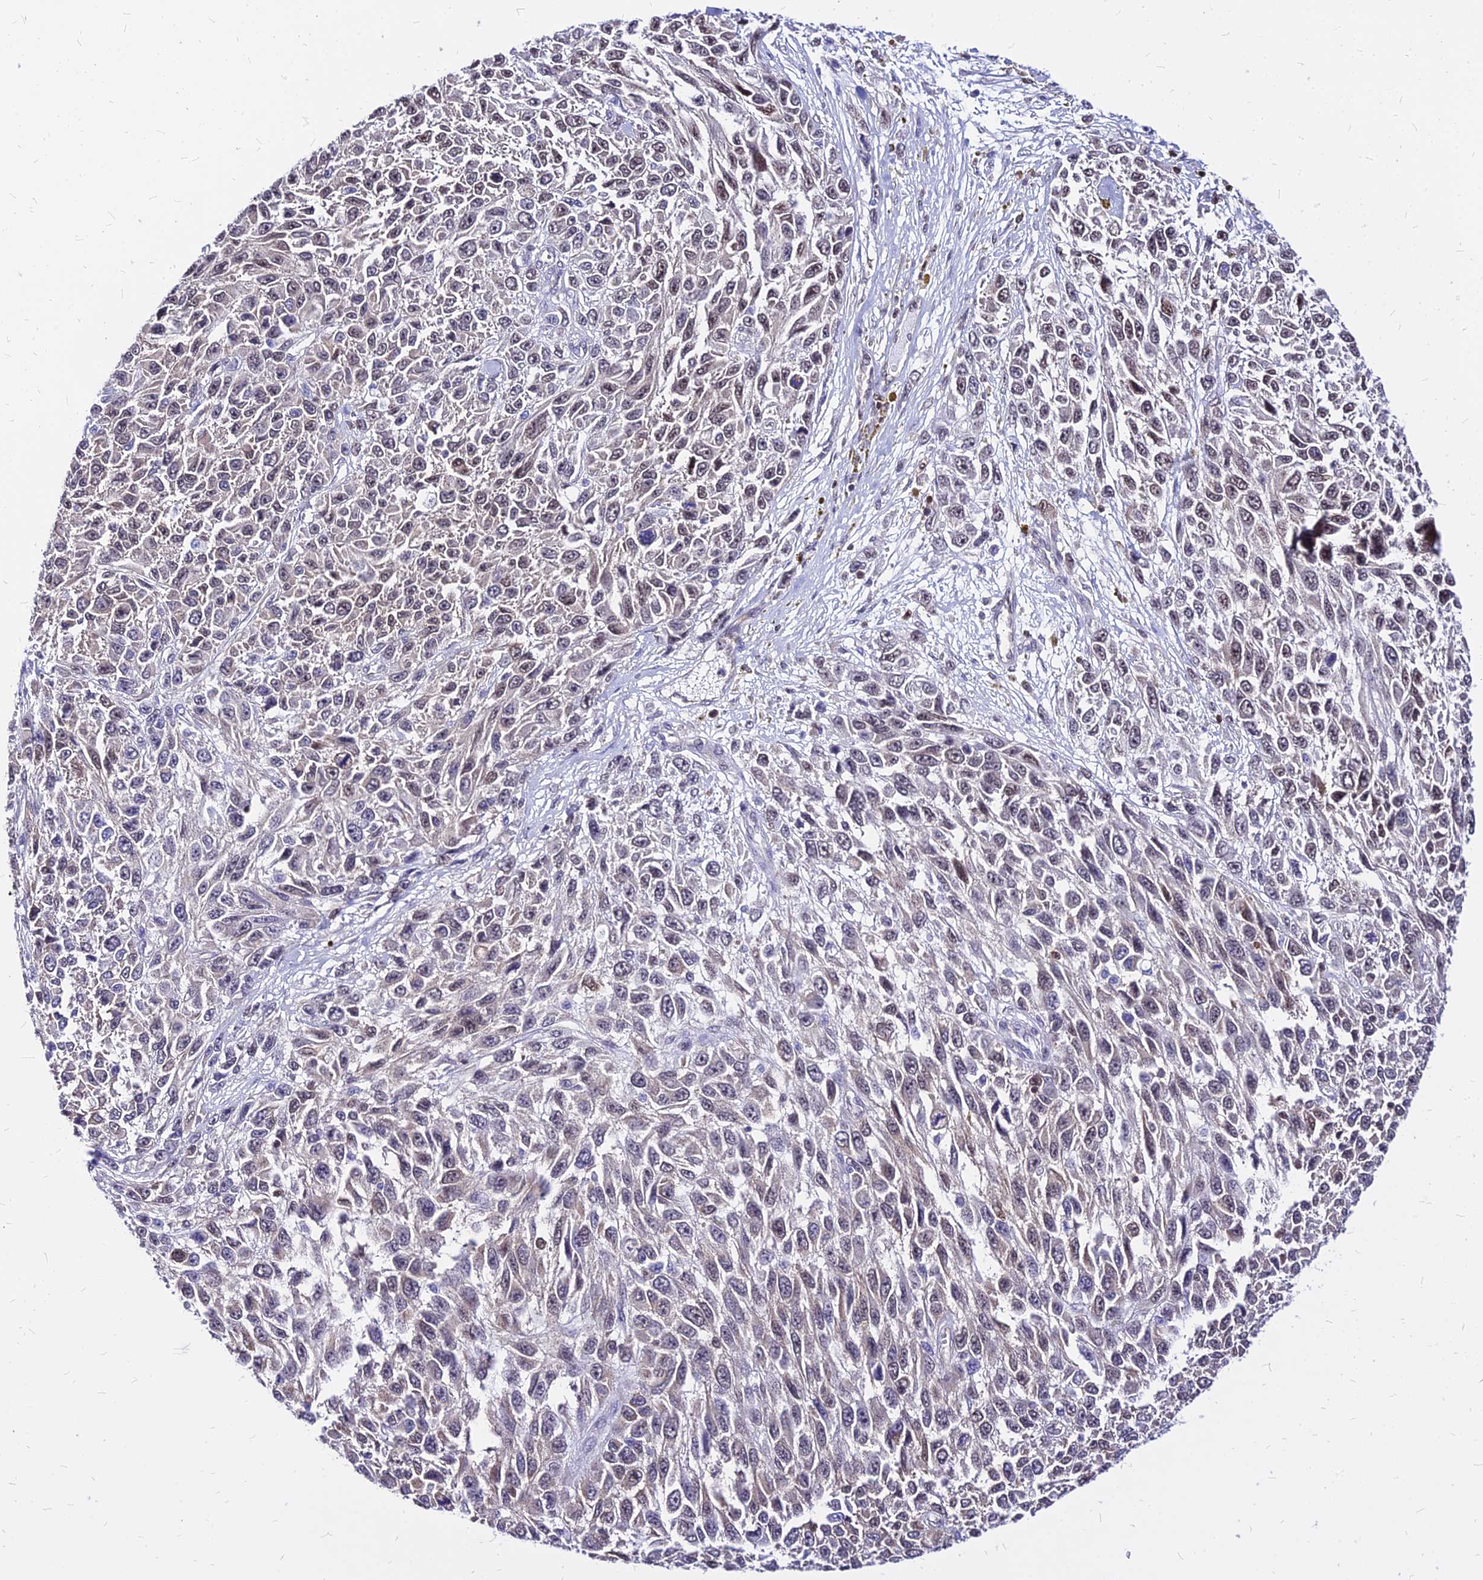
{"staining": {"intensity": "weak", "quantity": "<25%", "location": "nuclear"}, "tissue": "melanoma", "cell_type": "Tumor cells", "image_type": "cancer", "snomed": [{"axis": "morphology", "description": "Malignant melanoma, NOS"}, {"axis": "topography", "description": "Skin"}], "caption": "Tumor cells are negative for protein expression in human malignant melanoma. (Immunohistochemistry, brightfield microscopy, high magnification).", "gene": "PAXX", "patient": {"sex": "female", "age": 96}}